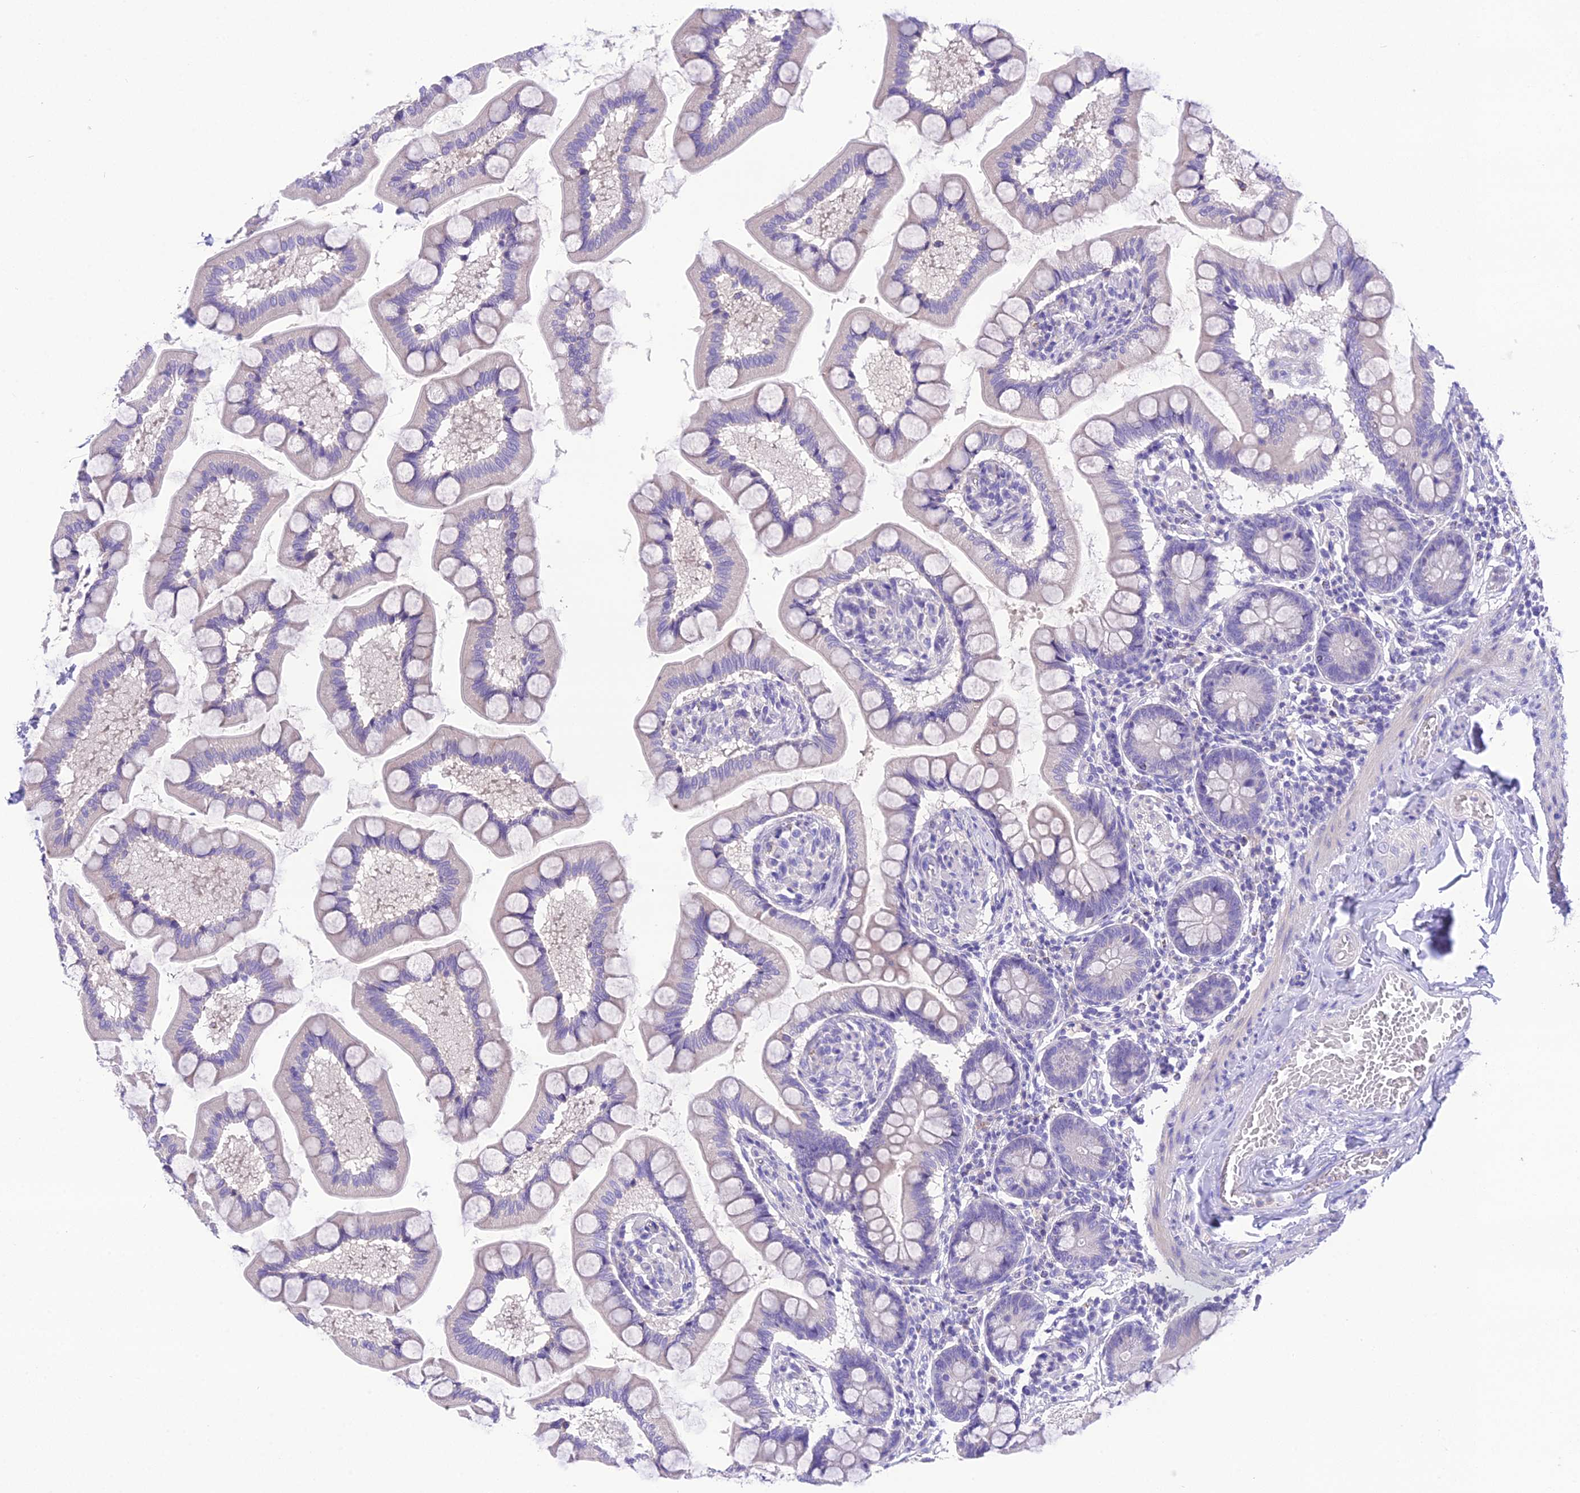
{"staining": {"intensity": "negative", "quantity": "none", "location": "none"}, "tissue": "small intestine", "cell_type": "Glandular cells", "image_type": "normal", "snomed": [{"axis": "morphology", "description": "Normal tissue, NOS"}, {"axis": "topography", "description": "Small intestine"}], "caption": "IHC photomicrograph of unremarkable small intestine stained for a protein (brown), which shows no staining in glandular cells.", "gene": "KIAA0408", "patient": {"sex": "male", "age": 41}}